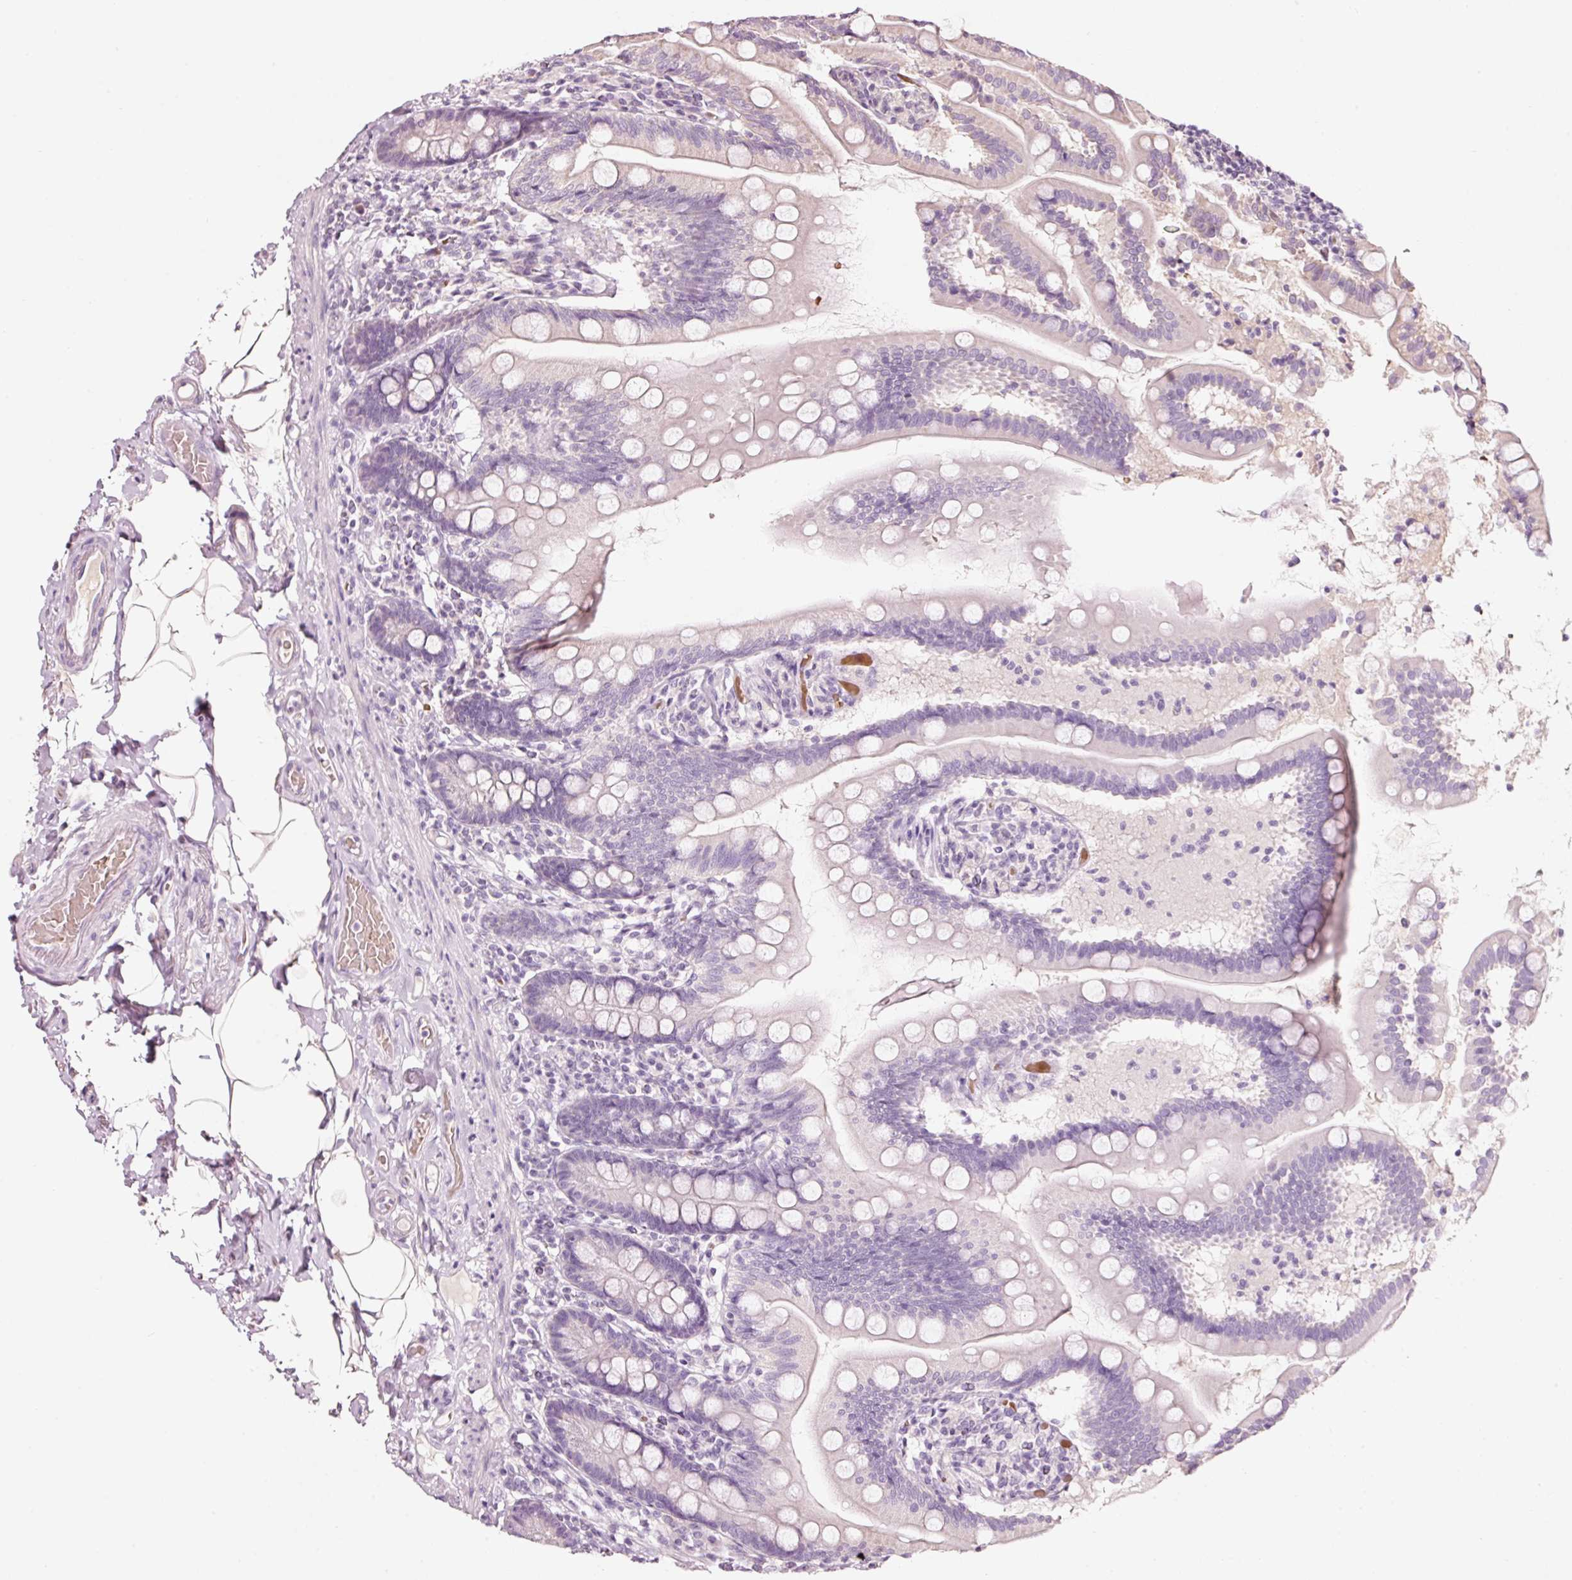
{"staining": {"intensity": "negative", "quantity": "none", "location": "none"}, "tissue": "small intestine", "cell_type": "Glandular cells", "image_type": "normal", "snomed": [{"axis": "morphology", "description": "Normal tissue, NOS"}, {"axis": "topography", "description": "Small intestine"}], "caption": "This is an immunohistochemistry (IHC) micrograph of unremarkable human small intestine. There is no expression in glandular cells.", "gene": "LDHAL6B", "patient": {"sex": "female", "age": 64}}